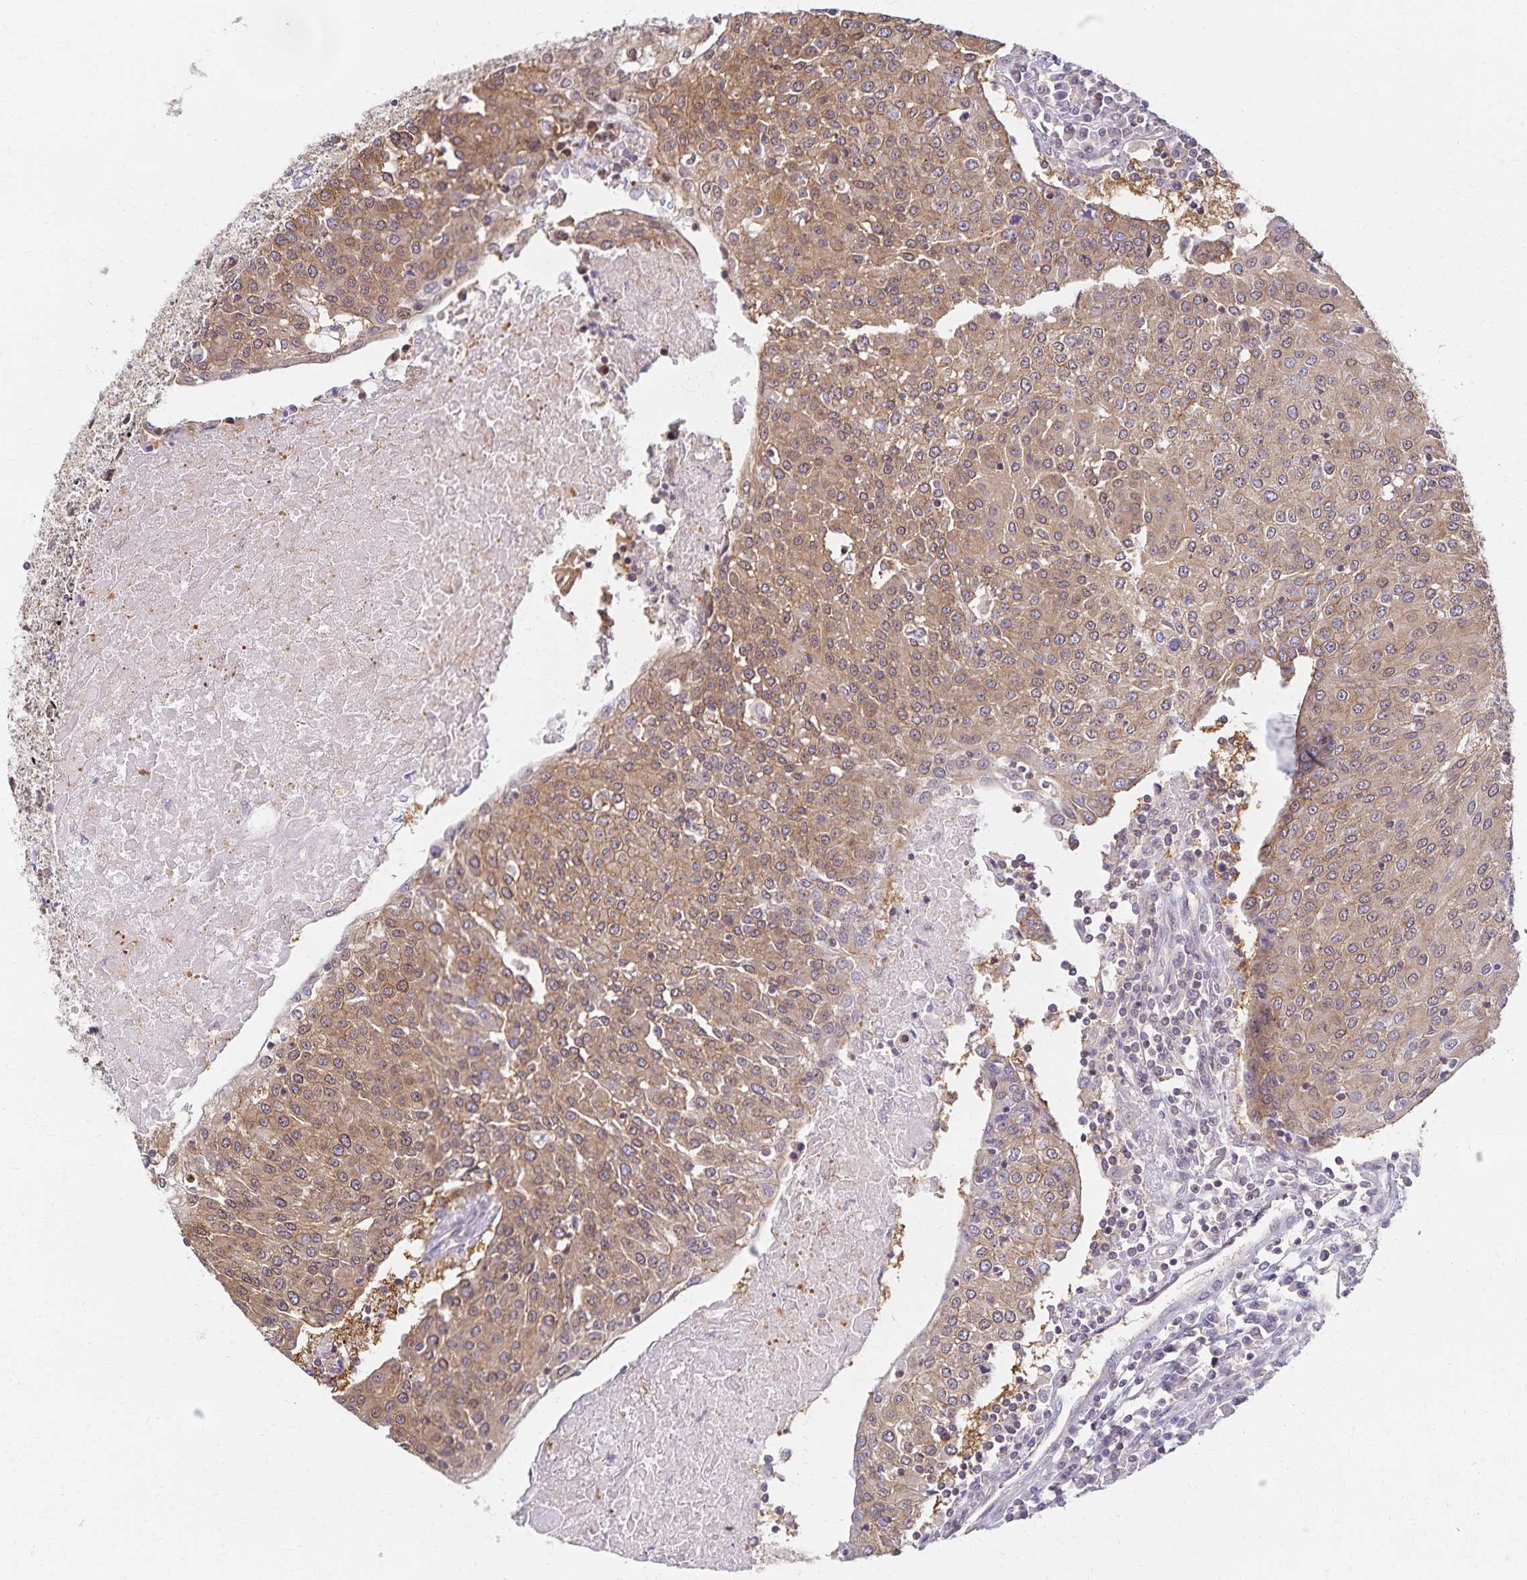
{"staining": {"intensity": "moderate", "quantity": ">75%", "location": "cytoplasmic/membranous"}, "tissue": "urothelial cancer", "cell_type": "Tumor cells", "image_type": "cancer", "snomed": [{"axis": "morphology", "description": "Urothelial carcinoma, High grade"}, {"axis": "topography", "description": "Urinary bladder"}], "caption": "A medium amount of moderate cytoplasmic/membranous expression is seen in approximately >75% of tumor cells in high-grade urothelial carcinoma tissue.", "gene": "RAB9B", "patient": {"sex": "female", "age": 85}}